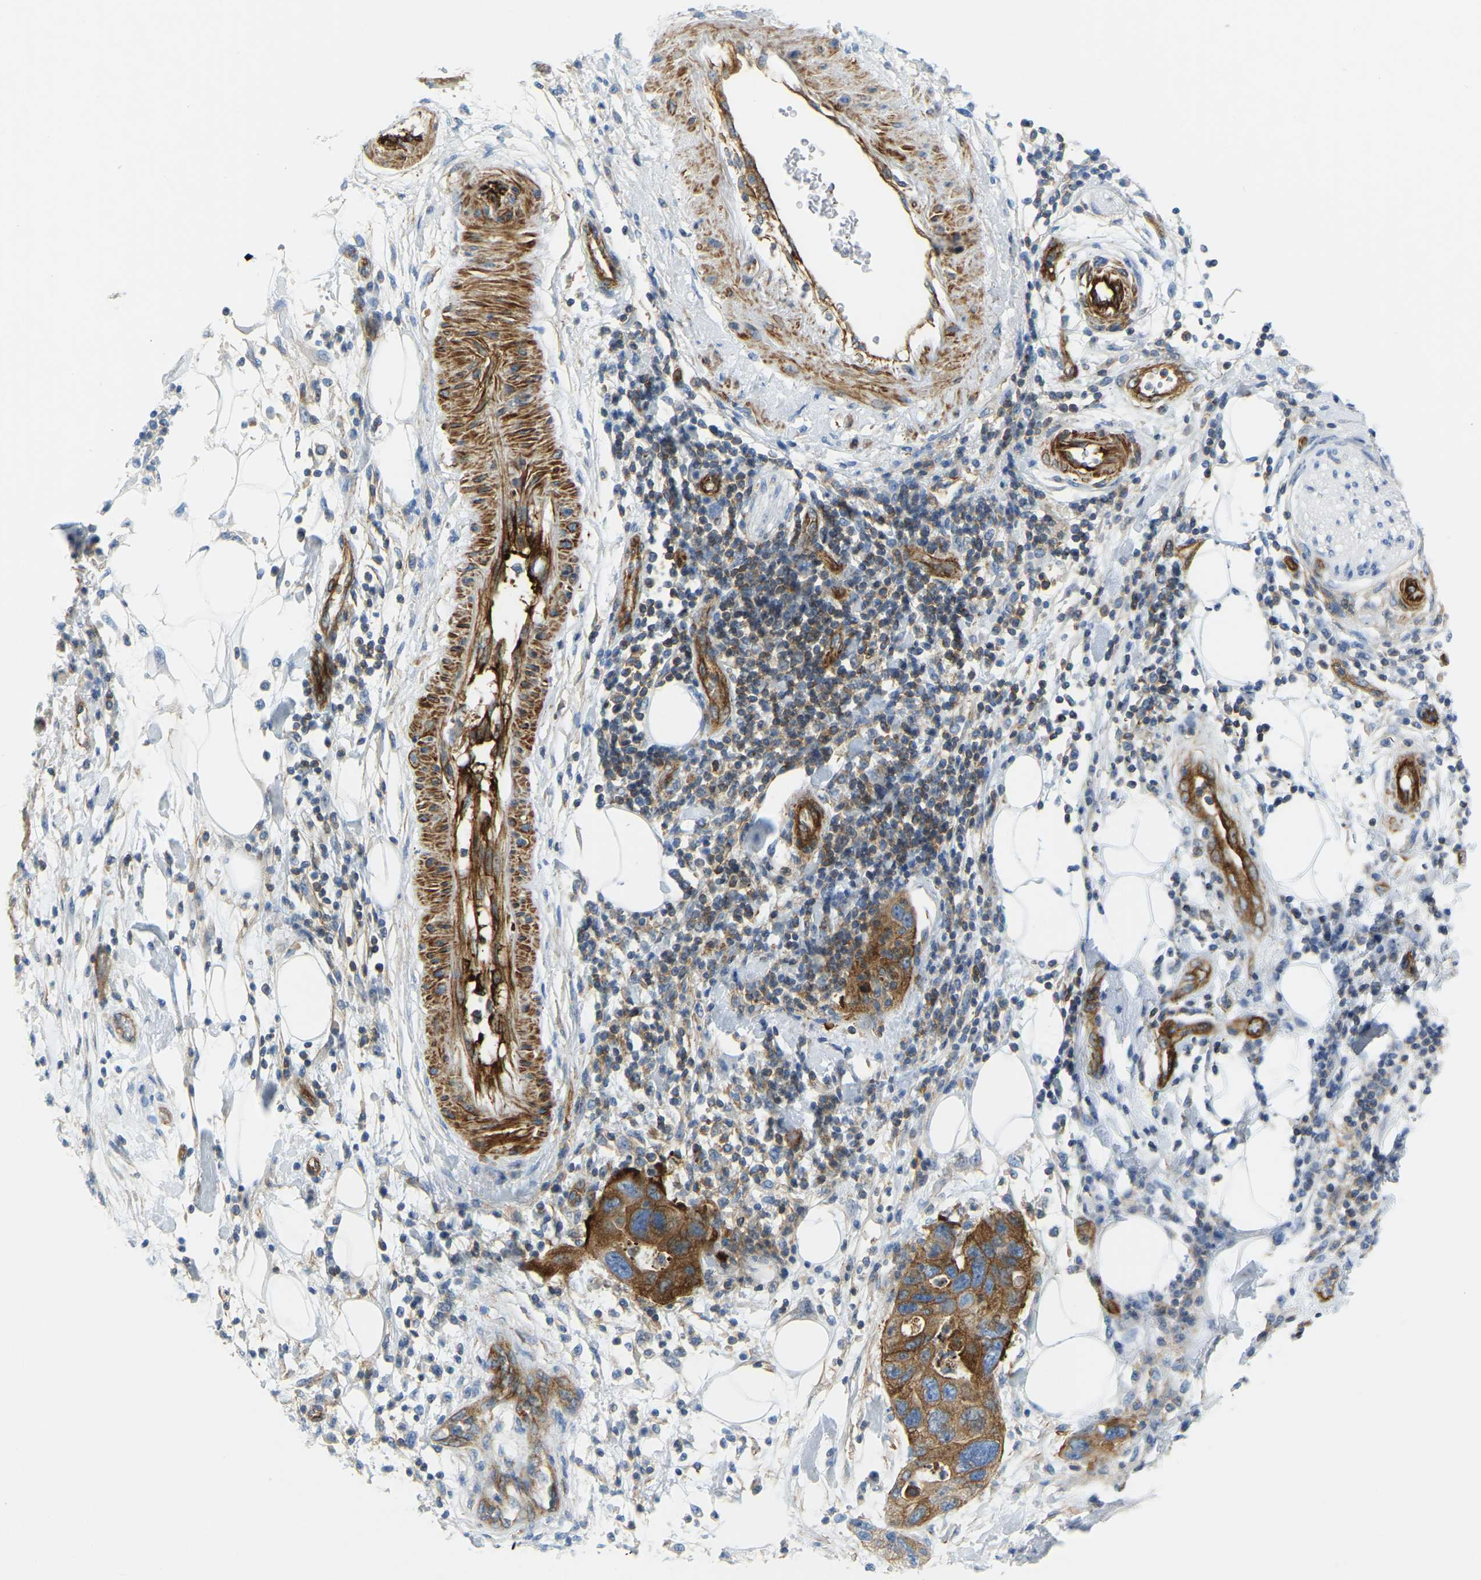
{"staining": {"intensity": "strong", "quantity": "25%-75%", "location": "cytoplasmic/membranous"}, "tissue": "pancreatic cancer", "cell_type": "Tumor cells", "image_type": "cancer", "snomed": [{"axis": "morphology", "description": "Normal tissue, NOS"}, {"axis": "morphology", "description": "Adenocarcinoma, NOS"}, {"axis": "topography", "description": "Pancreas"}], "caption": "Immunohistochemistry (IHC) histopathology image of neoplastic tissue: pancreatic adenocarcinoma stained using immunohistochemistry (IHC) reveals high levels of strong protein expression localized specifically in the cytoplasmic/membranous of tumor cells, appearing as a cytoplasmic/membranous brown color.", "gene": "MYL3", "patient": {"sex": "female", "age": 71}}